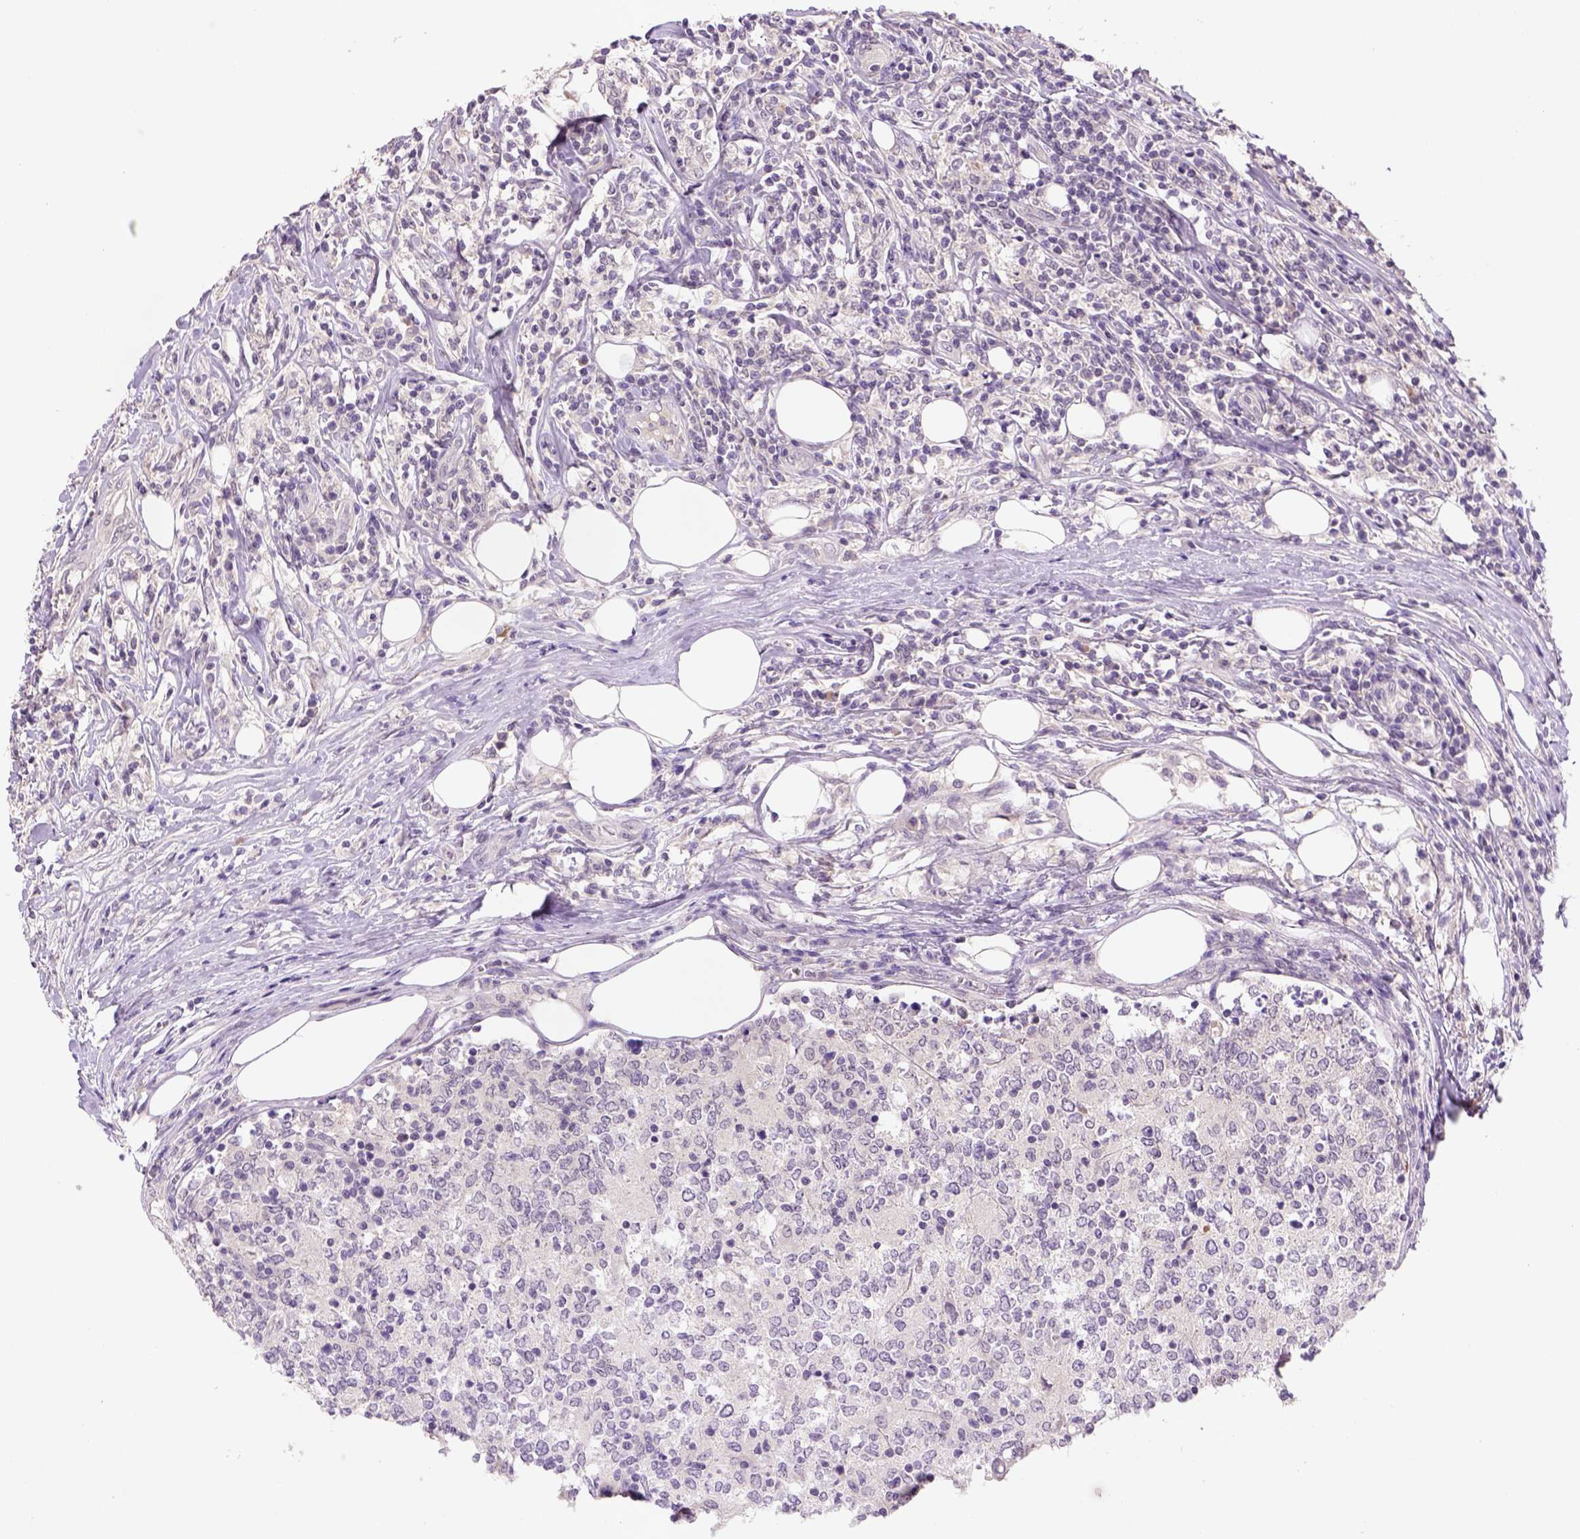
{"staining": {"intensity": "negative", "quantity": "none", "location": "none"}, "tissue": "lymphoma", "cell_type": "Tumor cells", "image_type": "cancer", "snomed": [{"axis": "morphology", "description": "Malignant lymphoma, non-Hodgkin's type, High grade"}, {"axis": "topography", "description": "Lymph node"}], "caption": "An immunohistochemistry micrograph of malignant lymphoma, non-Hodgkin's type (high-grade) is shown. There is no staining in tumor cells of malignant lymphoma, non-Hodgkin's type (high-grade).", "gene": "NLGN2", "patient": {"sex": "female", "age": 84}}